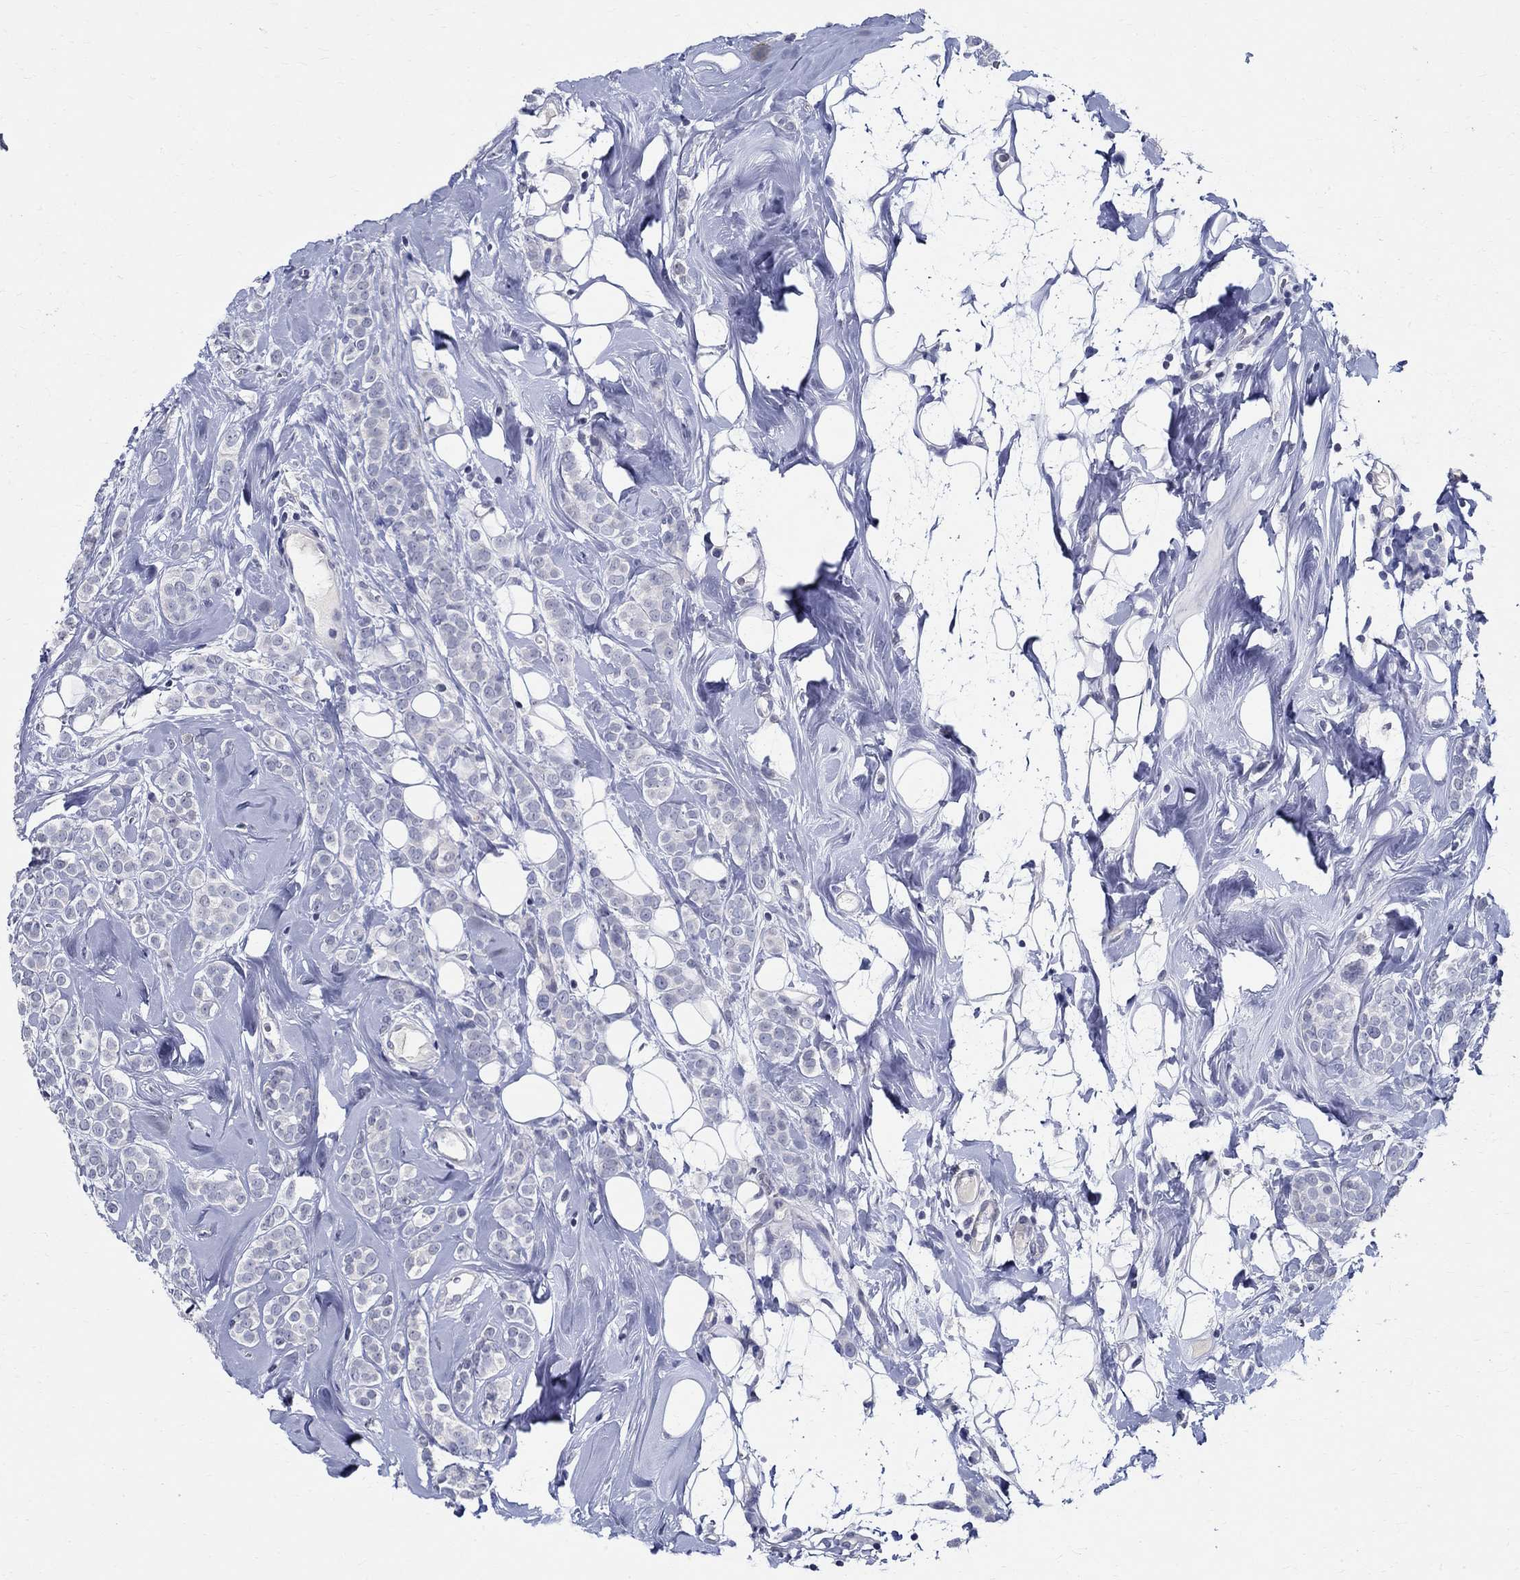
{"staining": {"intensity": "negative", "quantity": "none", "location": "none"}, "tissue": "breast cancer", "cell_type": "Tumor cells", "image_type": "cancer", "snomed": [{"axis": "morphology", "description": "Lobular carcinoma"}, {"axis": "topography", "description": "Breast"}], "caption": "DAB (3,3'-diaminobenzidine) immunohistochemical staining of human breast lobular carcinoma reveals no significant positivity in tumor cells. (Stains: DAB immunohistochemistry with hematoxylin counter stain, Microscopy: brightfield microscopy at high magnification).", "gene": "CETN1", "patient": {"sex": "female", "age": 49}}